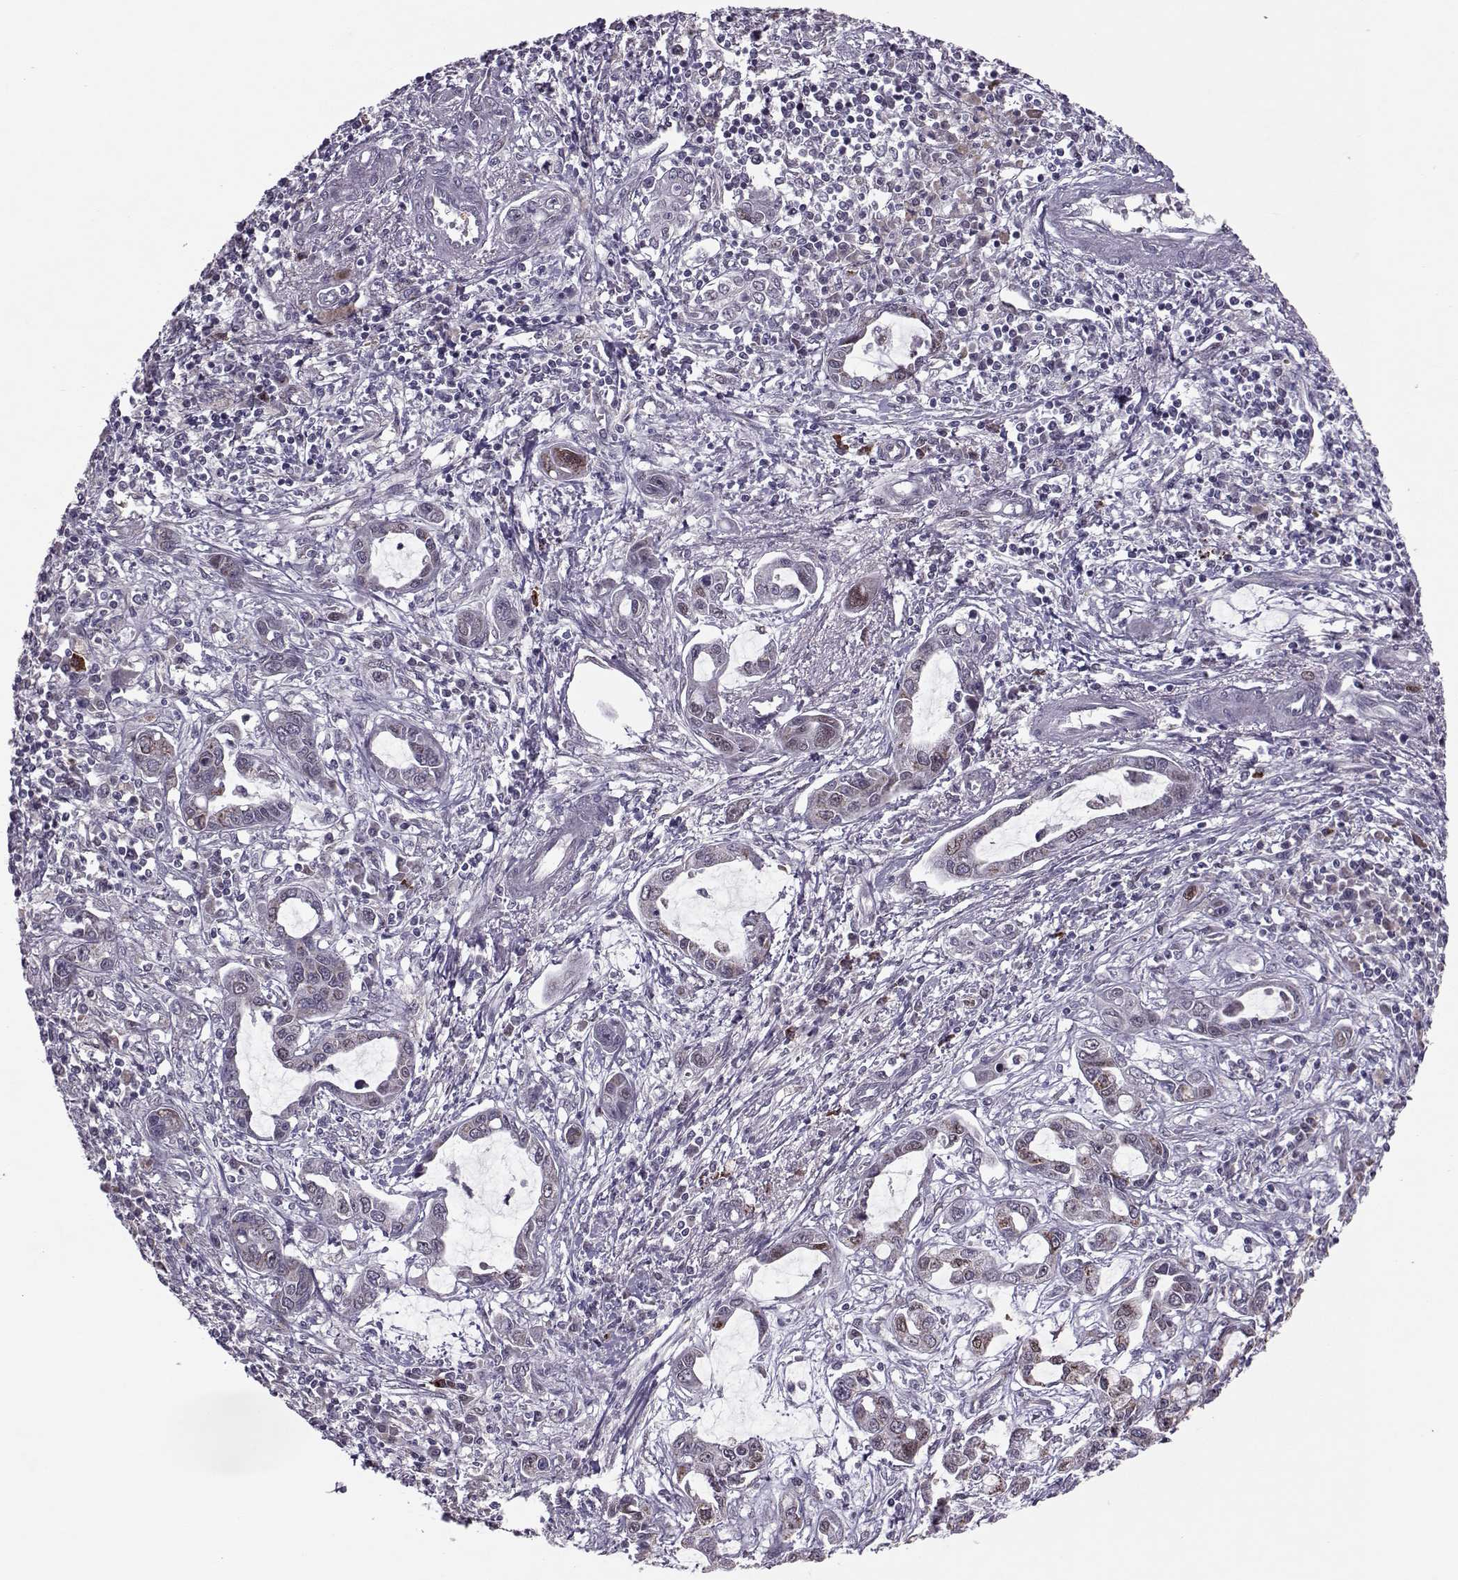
{"staining": {"intensity": "negative", "quantity": "none", "location": "none"}, "tissue": "liver cancer", "cell_type": "Tumor cells", "image_type": "cancer", "snomed": [{"axis": "morphology", "description": "Cholangiocarcinoma"}, {"axis": "topography", "description": "Liver"}], "caption": "Human liver cholangiocarcinoma stained for a protein using immunohistochemistry (IHC) demonstrates no staining in tumor cells.", "gene": "CDK4", "patient": {"sex": "male", "age": 58}}